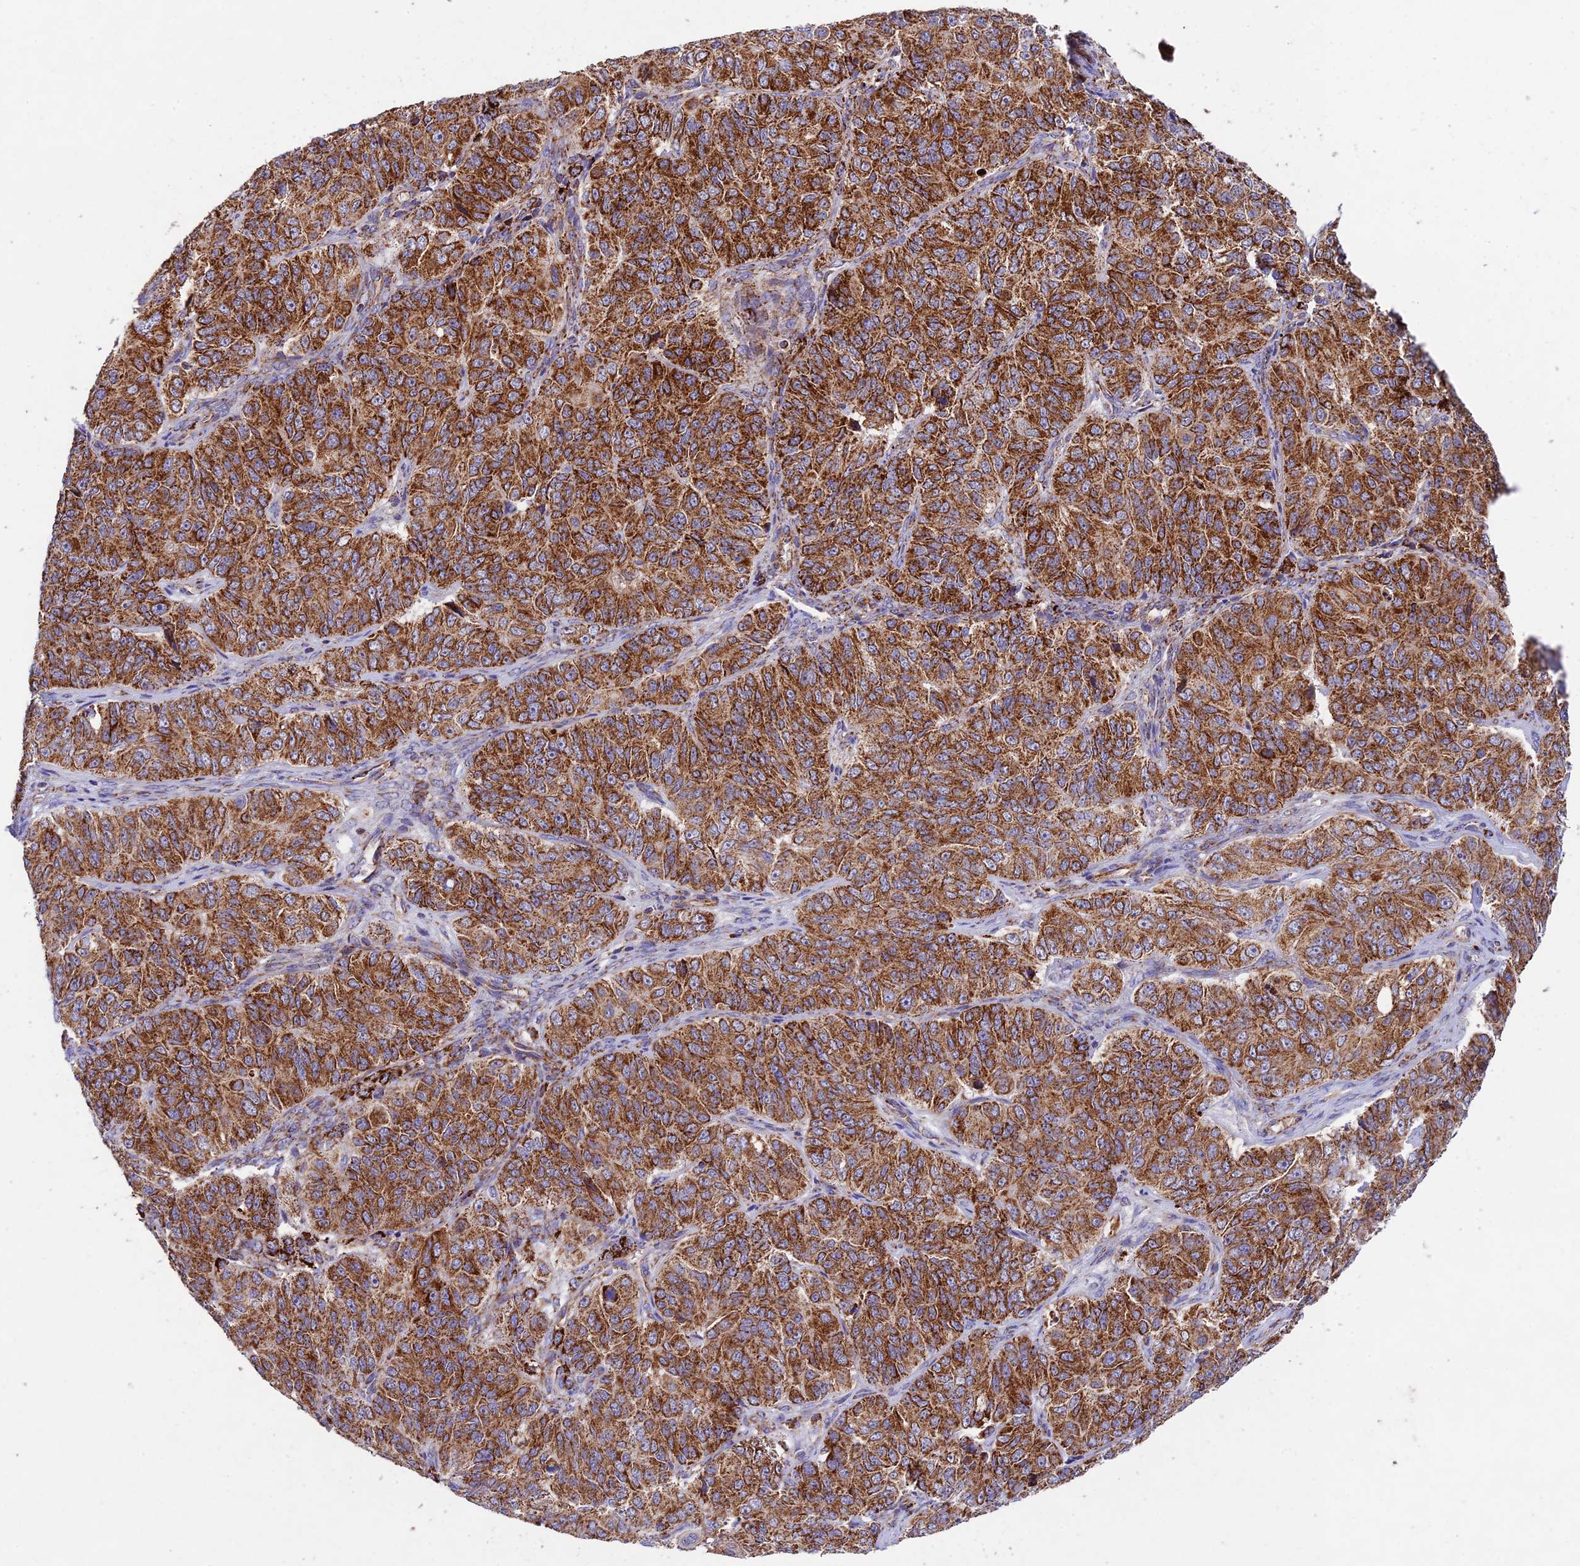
{"staining": {"intensity": "strong", "quantity": ">75%", "location": "cytoplasmic/membranous"}, "tissue": "ovarian cancer", "cell_type": "Tumor cells", "image_type": "cancer", "snomed": [{"axis": "morphology", "description": "Carcinoma, endometroid"}, {"axis": "topography", "description": "Ovary"}], "caption": "This photomicrograph demonstrates ovarian cancer stained with immunohistochemistry to label a protein in brown. The cytoplasmic/membranous of tumor cells show strong positivity for the protein. Nuclei are counter-stained blue.", "gene": "KHDC3L", "patient": {"sex": "female", "age": 51}}